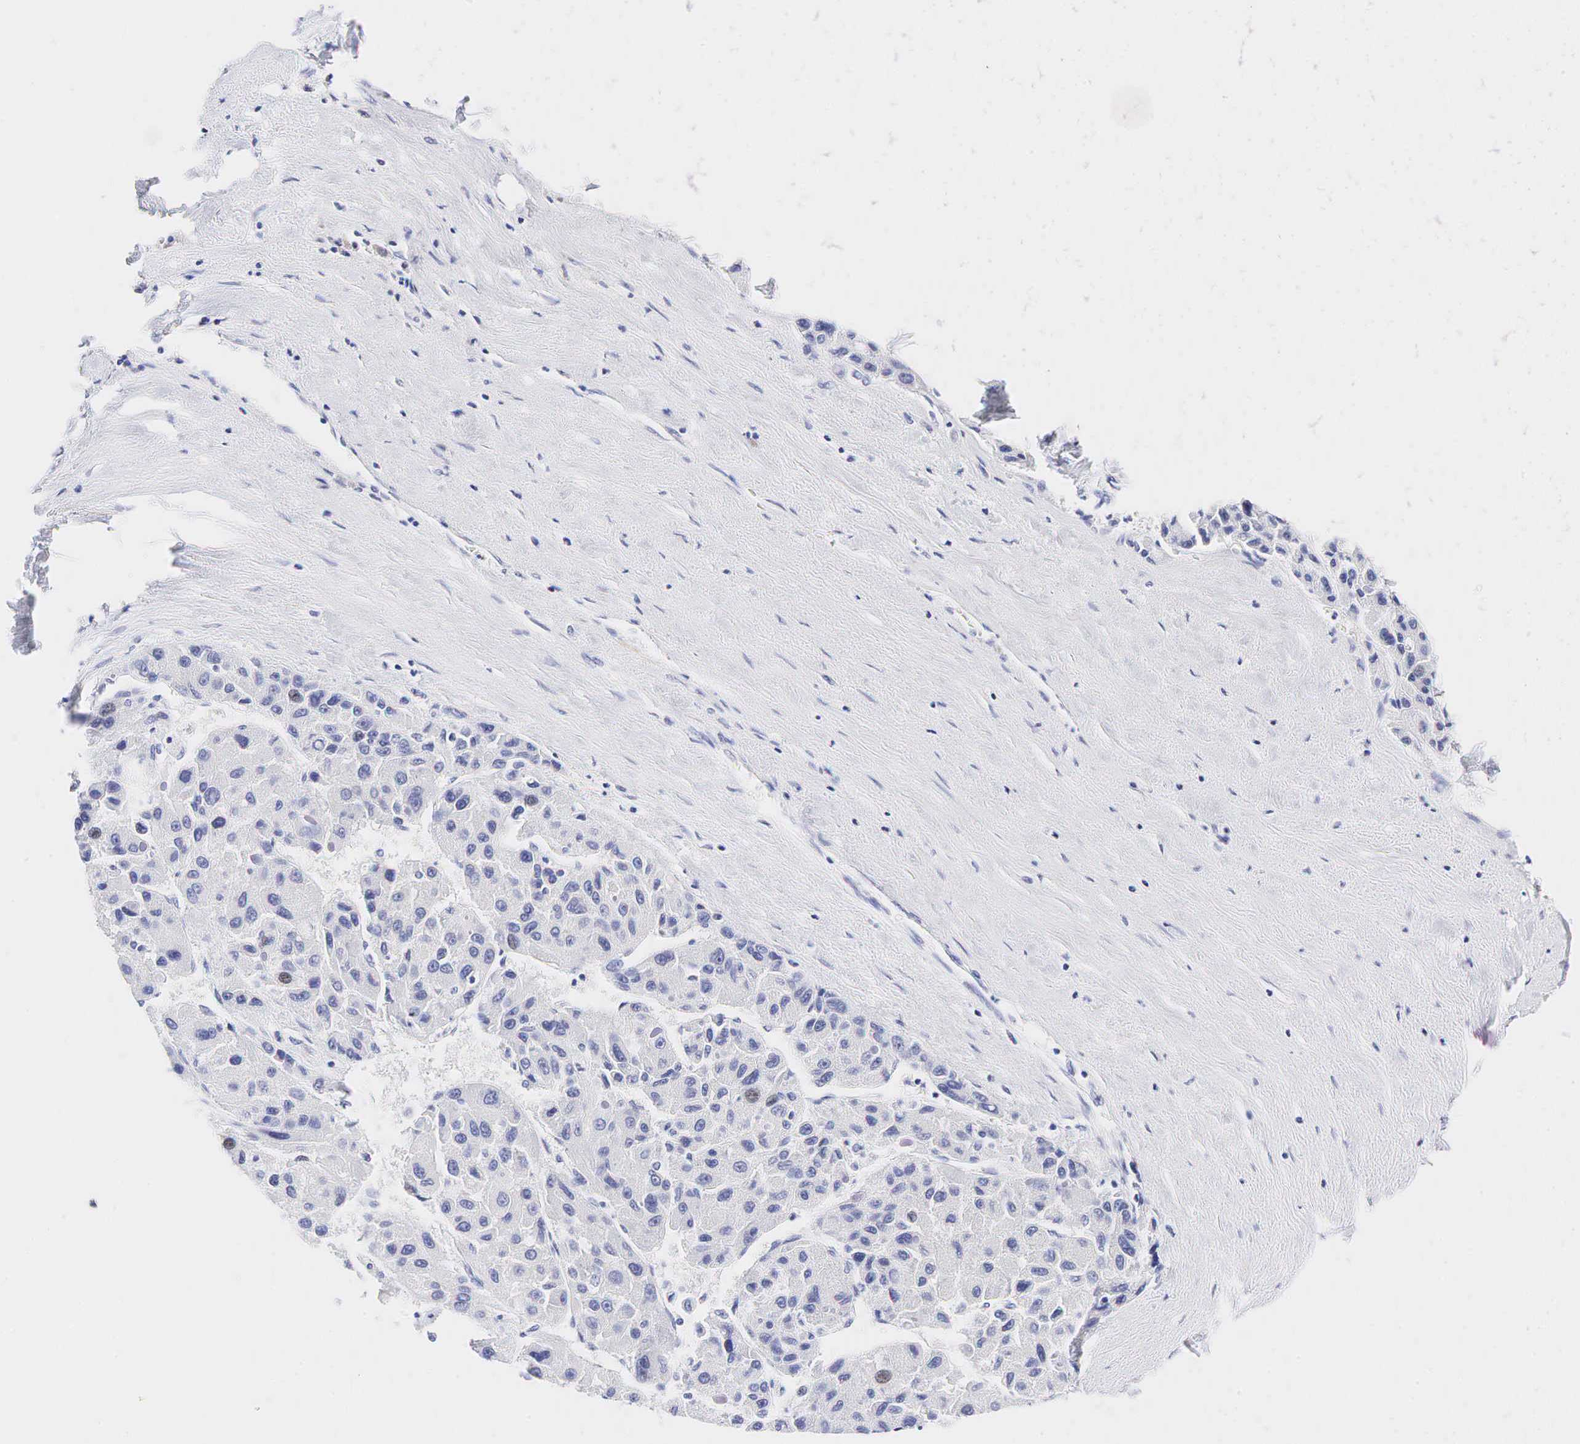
{"staining": {"intensity": "negative", "quantity": "none", "location": "none"}, "tissue": "liver cancer", "cell_type": "Tumor cells", "image_type": "cancer", "snomed": [{"axis": "morphology", "description": "Carcinoma, Hepatocellular, NOS"}, {"axis": "topography", "description": "Liver"}], "caption": "This is an immunohistochemistry photomicrograph of human liver cancer (hepatocellular carcinoma). There is no expression in tumor cells.", "gene": "CALD1", "patient": {"sex": "male", "age": 64}}